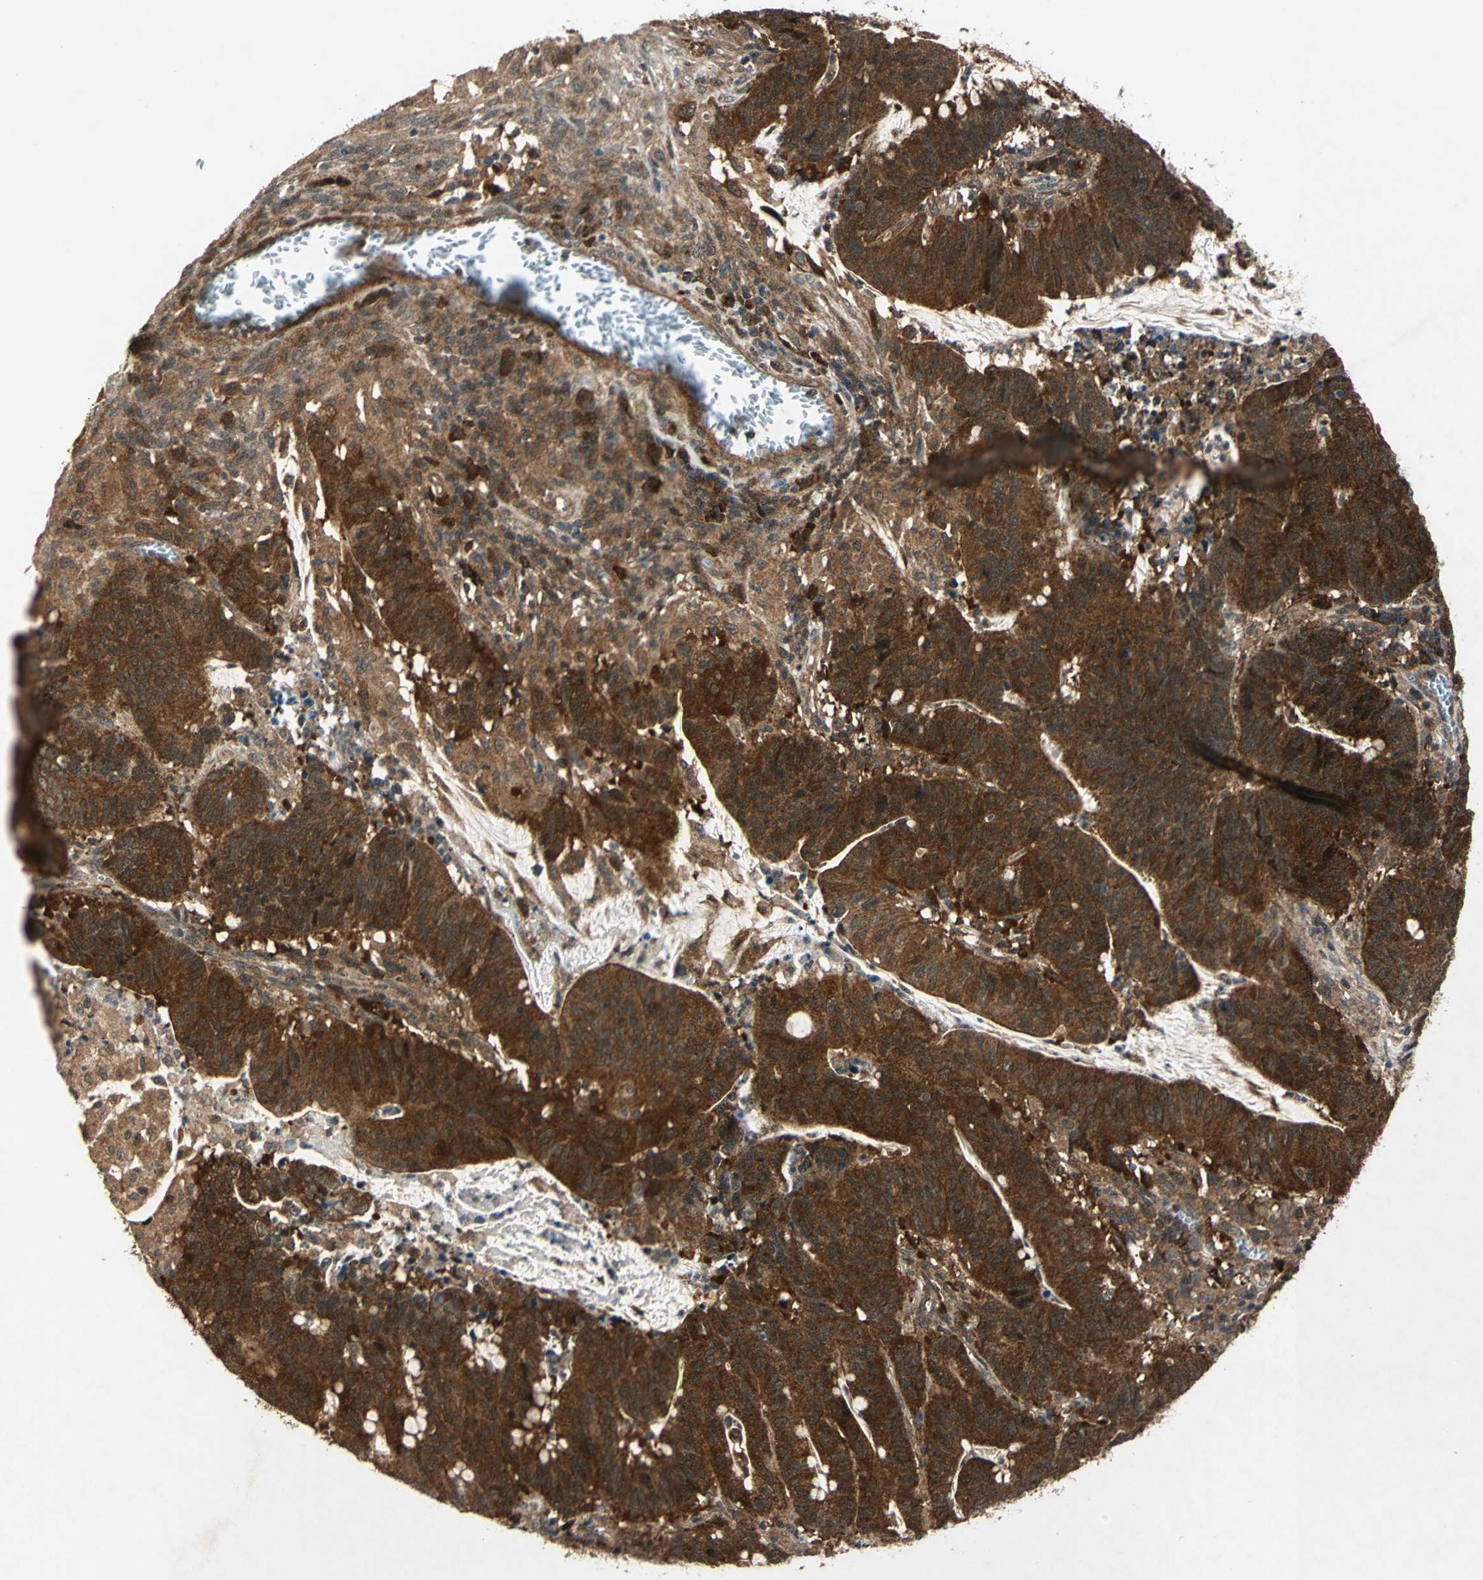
{"staining": {"intensity": "strong", "quantity": ">75%", "location": "cytoplasmic/membranous"}, "tissue": "colorectal cancer", "cell_type": "Tumor cells", "image_type": "cancer", "snomed": [{"axis": "morphology", "description": "Adenocarcinoma, NOS"}, {"axis": "topography", "description": "Colon"}], "caption": "An image of colorectal cancer stained for a protein shows strong cytoplasmic/membranous brown staining in tumor cells.", "gene": "AHSA1", "patient": {"sex": "male", "age": 45}}